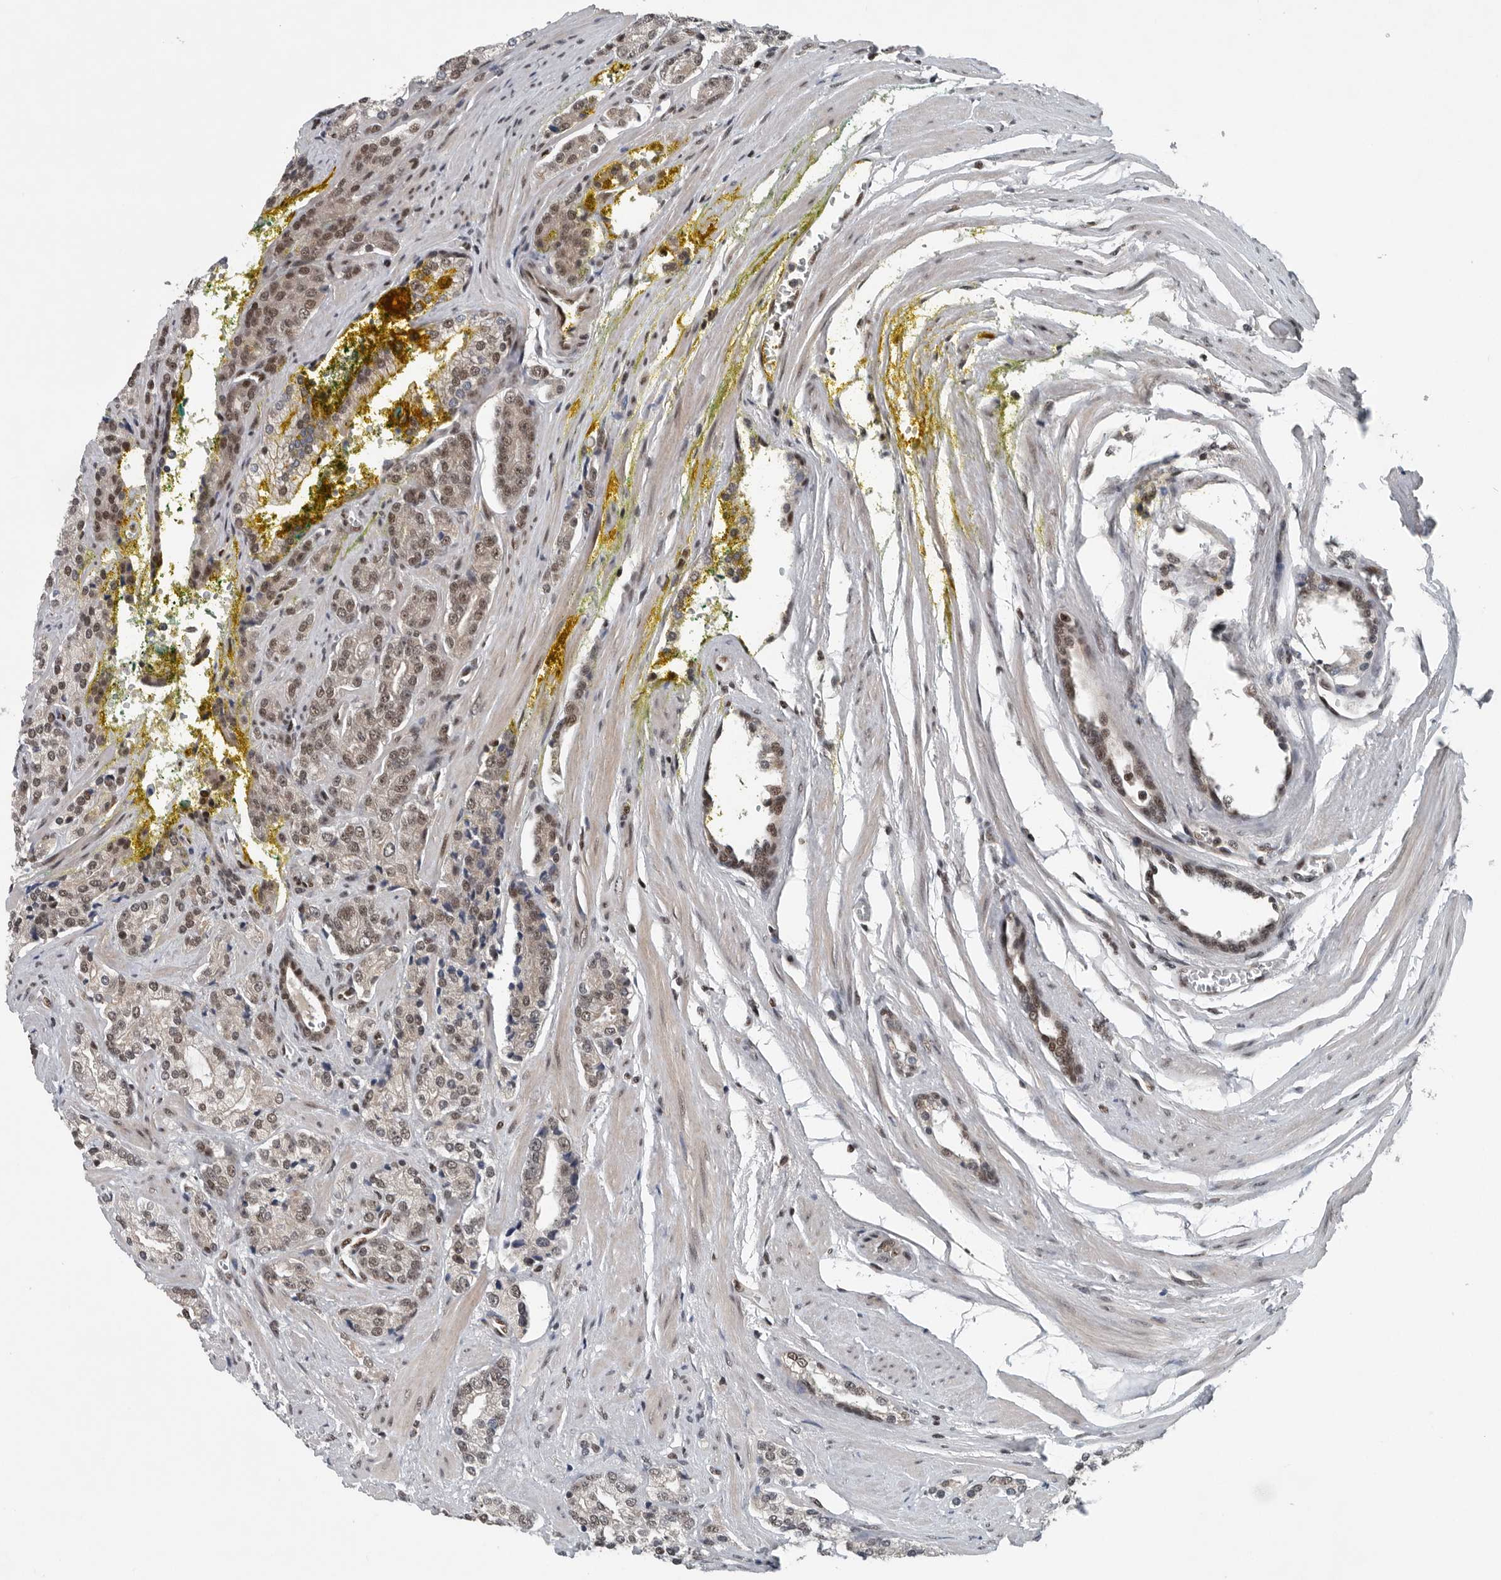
{"staining": {"intensity": "weak", "quantity": ">75%", "location": "nuclear"}, "tissue": "prostate cancer", "cell_type": "Tumor cells", "image_type": "cancer", "snomed": [{"axis": "morphology", "description": "Adenocarcinoma, High grade"}, {"axis": "topography", "description": "Prostate"}], "caption": "The immunohistochemical stain shows weak nuclear expression in tumor cells of prostate adenocarcinoma (high-grade) tissue. Nuclei are stained in blue.", "gene": "SENP7", "patient": {"sex": "male", "age": 71}}